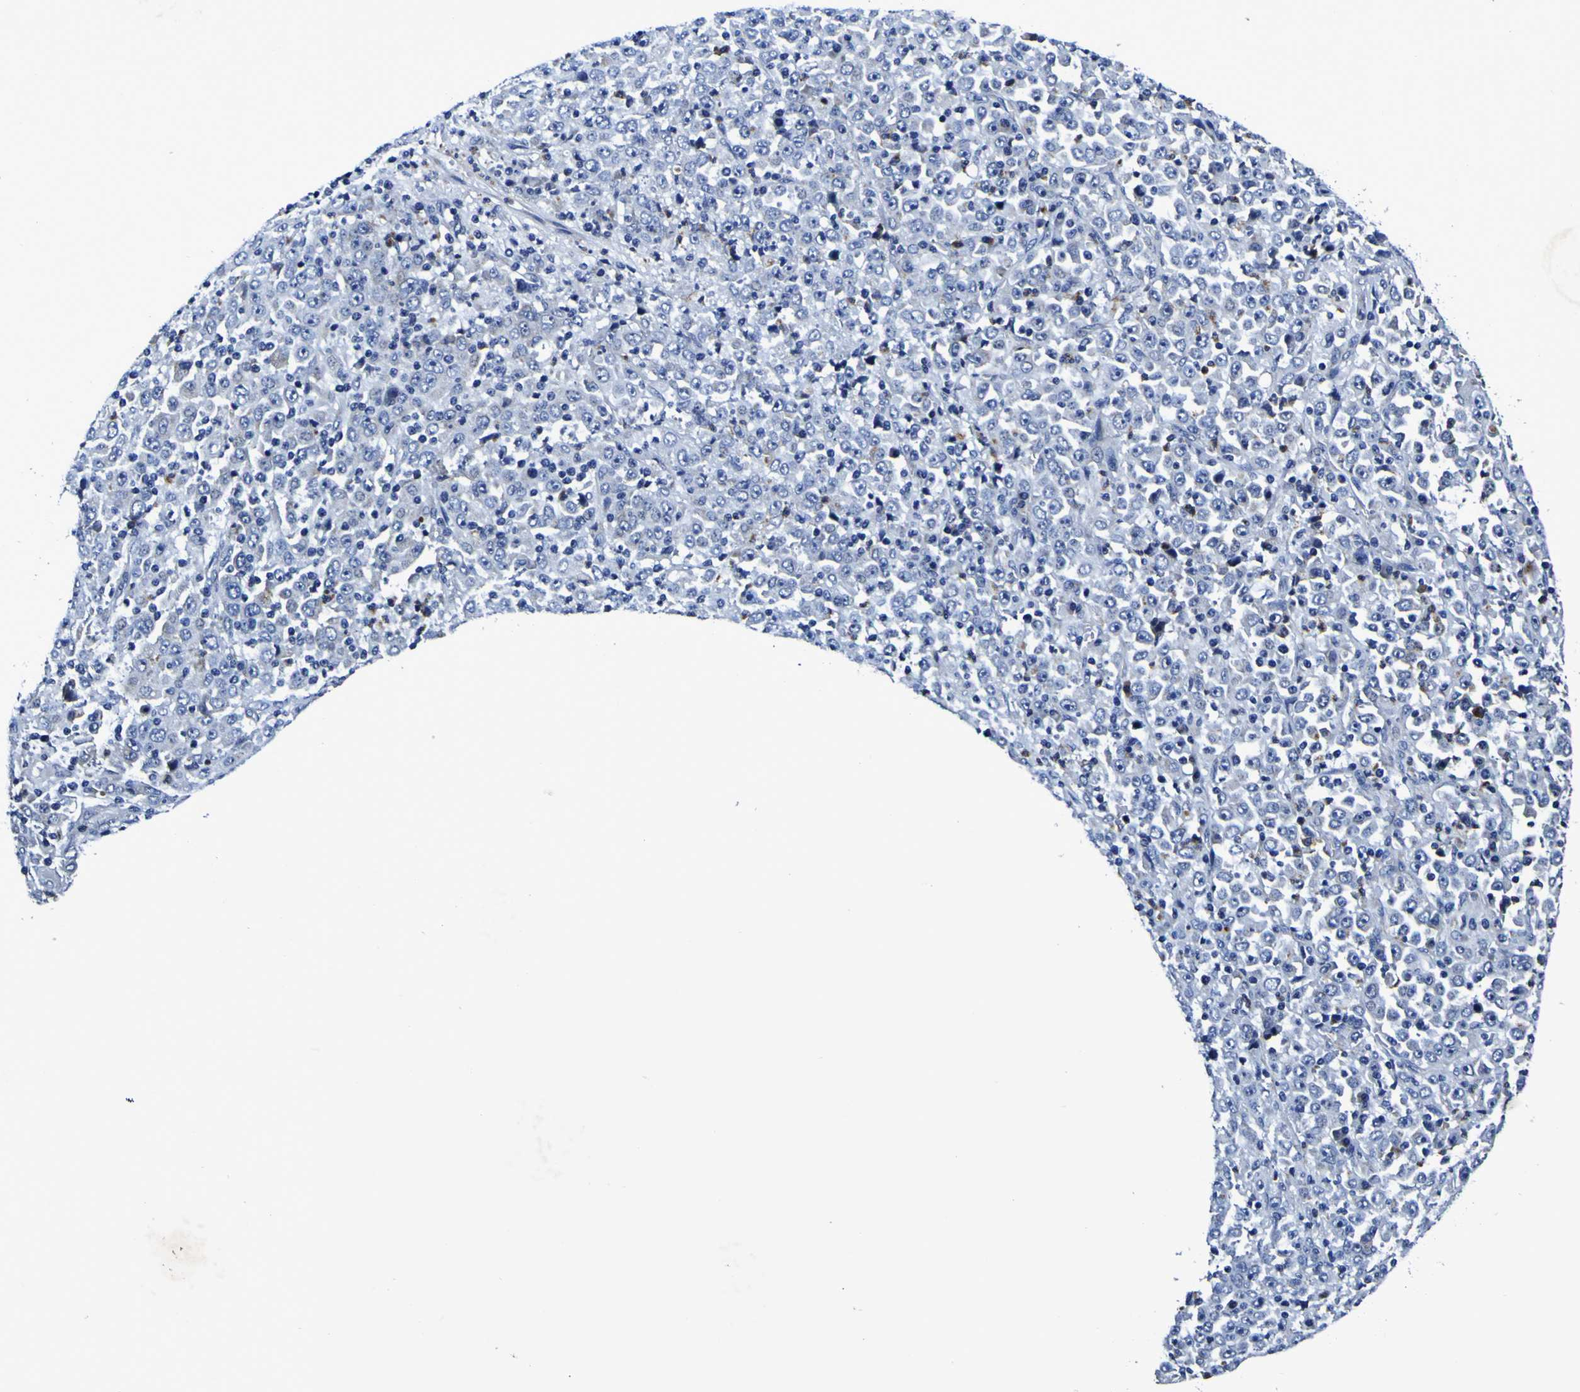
{"staining": {"intensity": "negative", "quantity": "none", "location": "none"}, "tissue": "stomach cancer", "cell_type": "Tumor cells", "image_type": "cancer", "snomed": [{"axis": "morphology", "description": "Normal tissue, NOS"}, {"axis": "morphology", "description": "Adenocarcinoma, NOS"}, {"axis": "topography", "description": "Stomach, upper"}, {"axis": "topography", "description": "Stomach"}], "caption": "Protein analysis of stomach adenocarcinoma exhibits no significant expression in tumor cells.", "gene": "PANK4", "patient": {"sex": "male", "age": 59}}